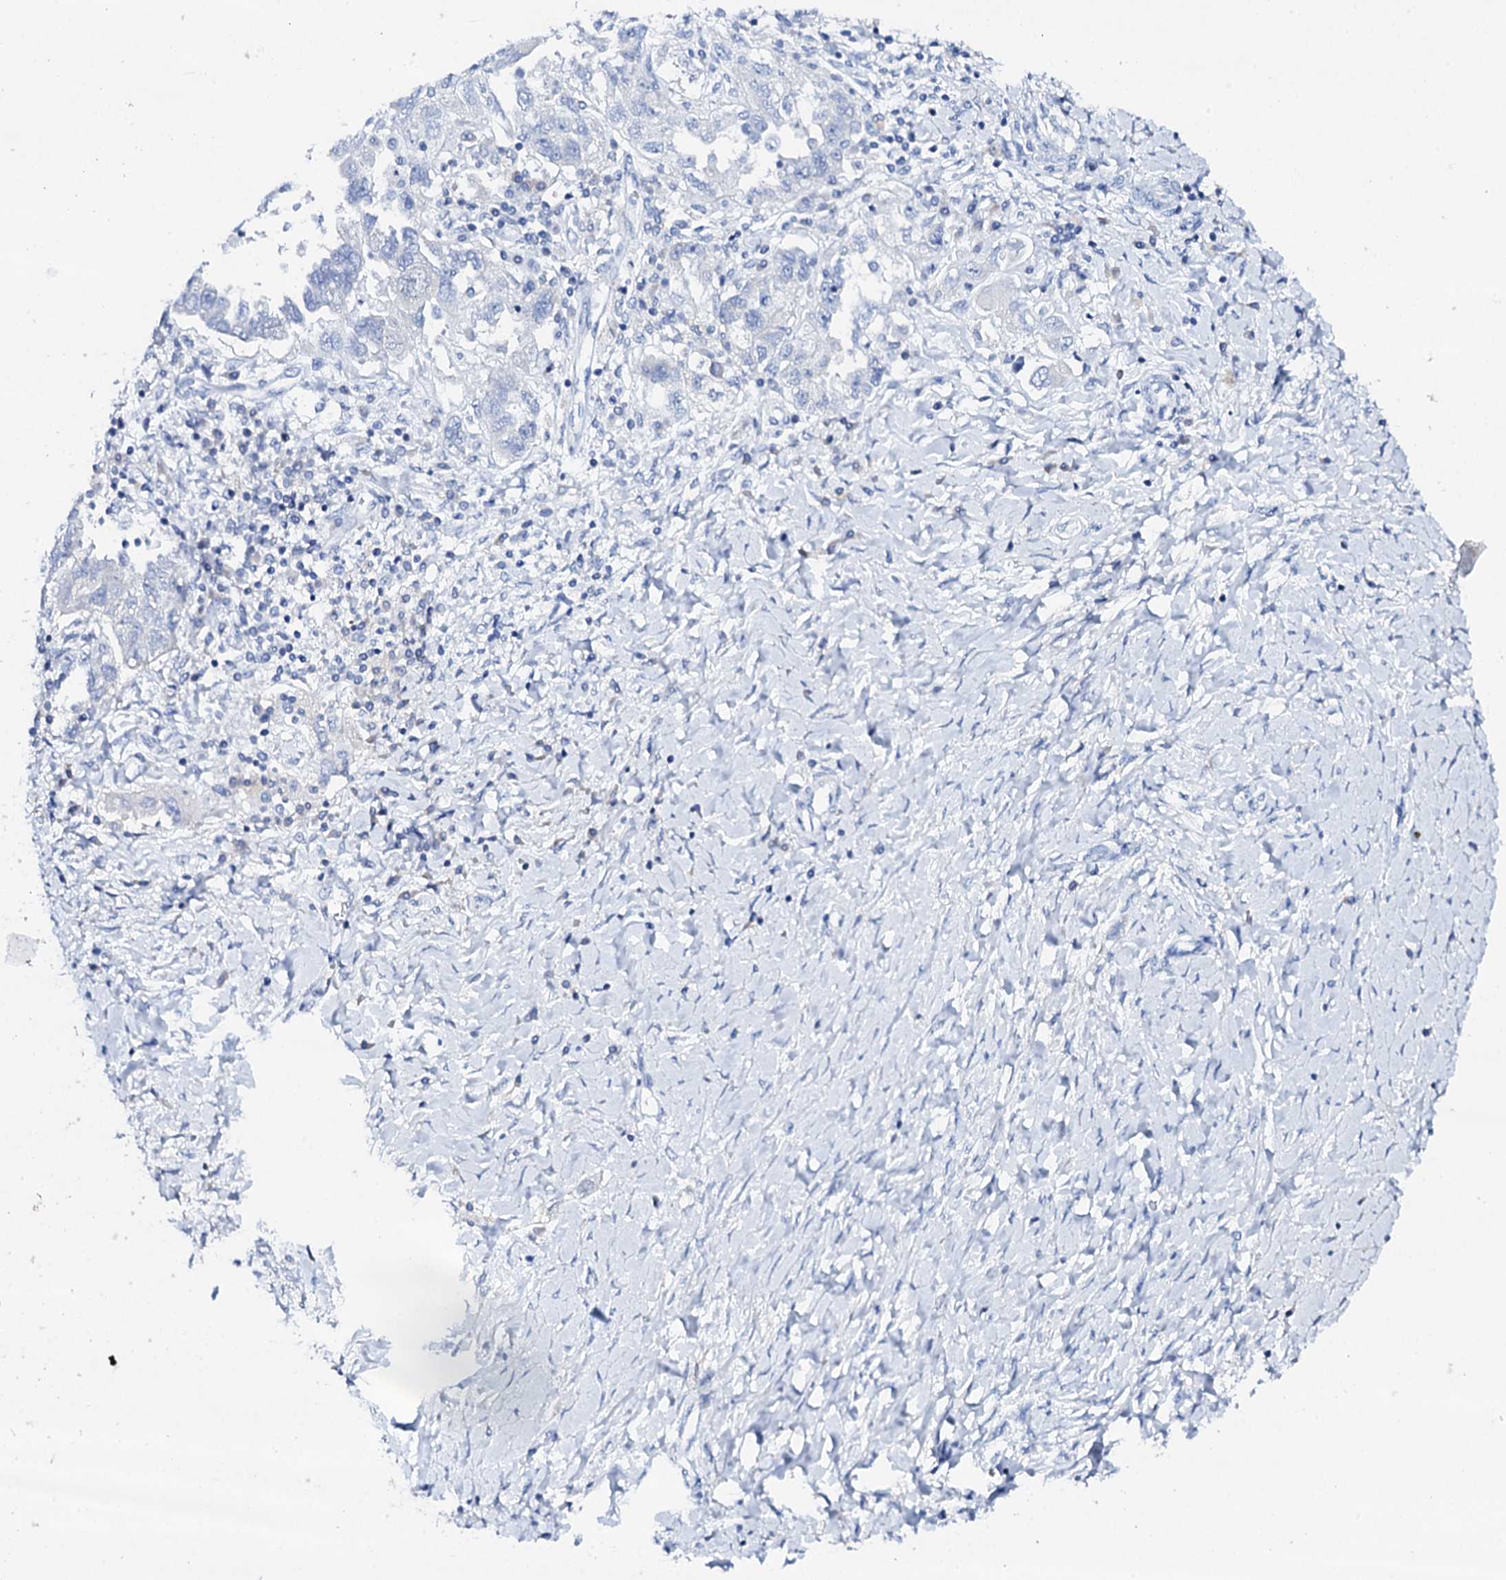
{"staining": {"intensity": "negative", "quantity": "none", "location": "none"}, "tissue": "ovarian cancer", "cell_type": "Tumor cells", "image_type": "cancer", "snomed": [{"axis": "morphology", "description": "Carcinoma, NOS"}, {"axis": "morphology", "description": "Cystadenocarcinoma, serous, NOS"}, {"axis": "topography", "description": "Ovary"}], "caption": "DAB (3,3'-diaminobenzidine) immunohistochemical staining of human serous cystadenocarcinoma (ovarian) demonstrates no significant expression in tumor cells.", "gene": "FBXL16", "patient": {"sex": "female", "age": 69}}